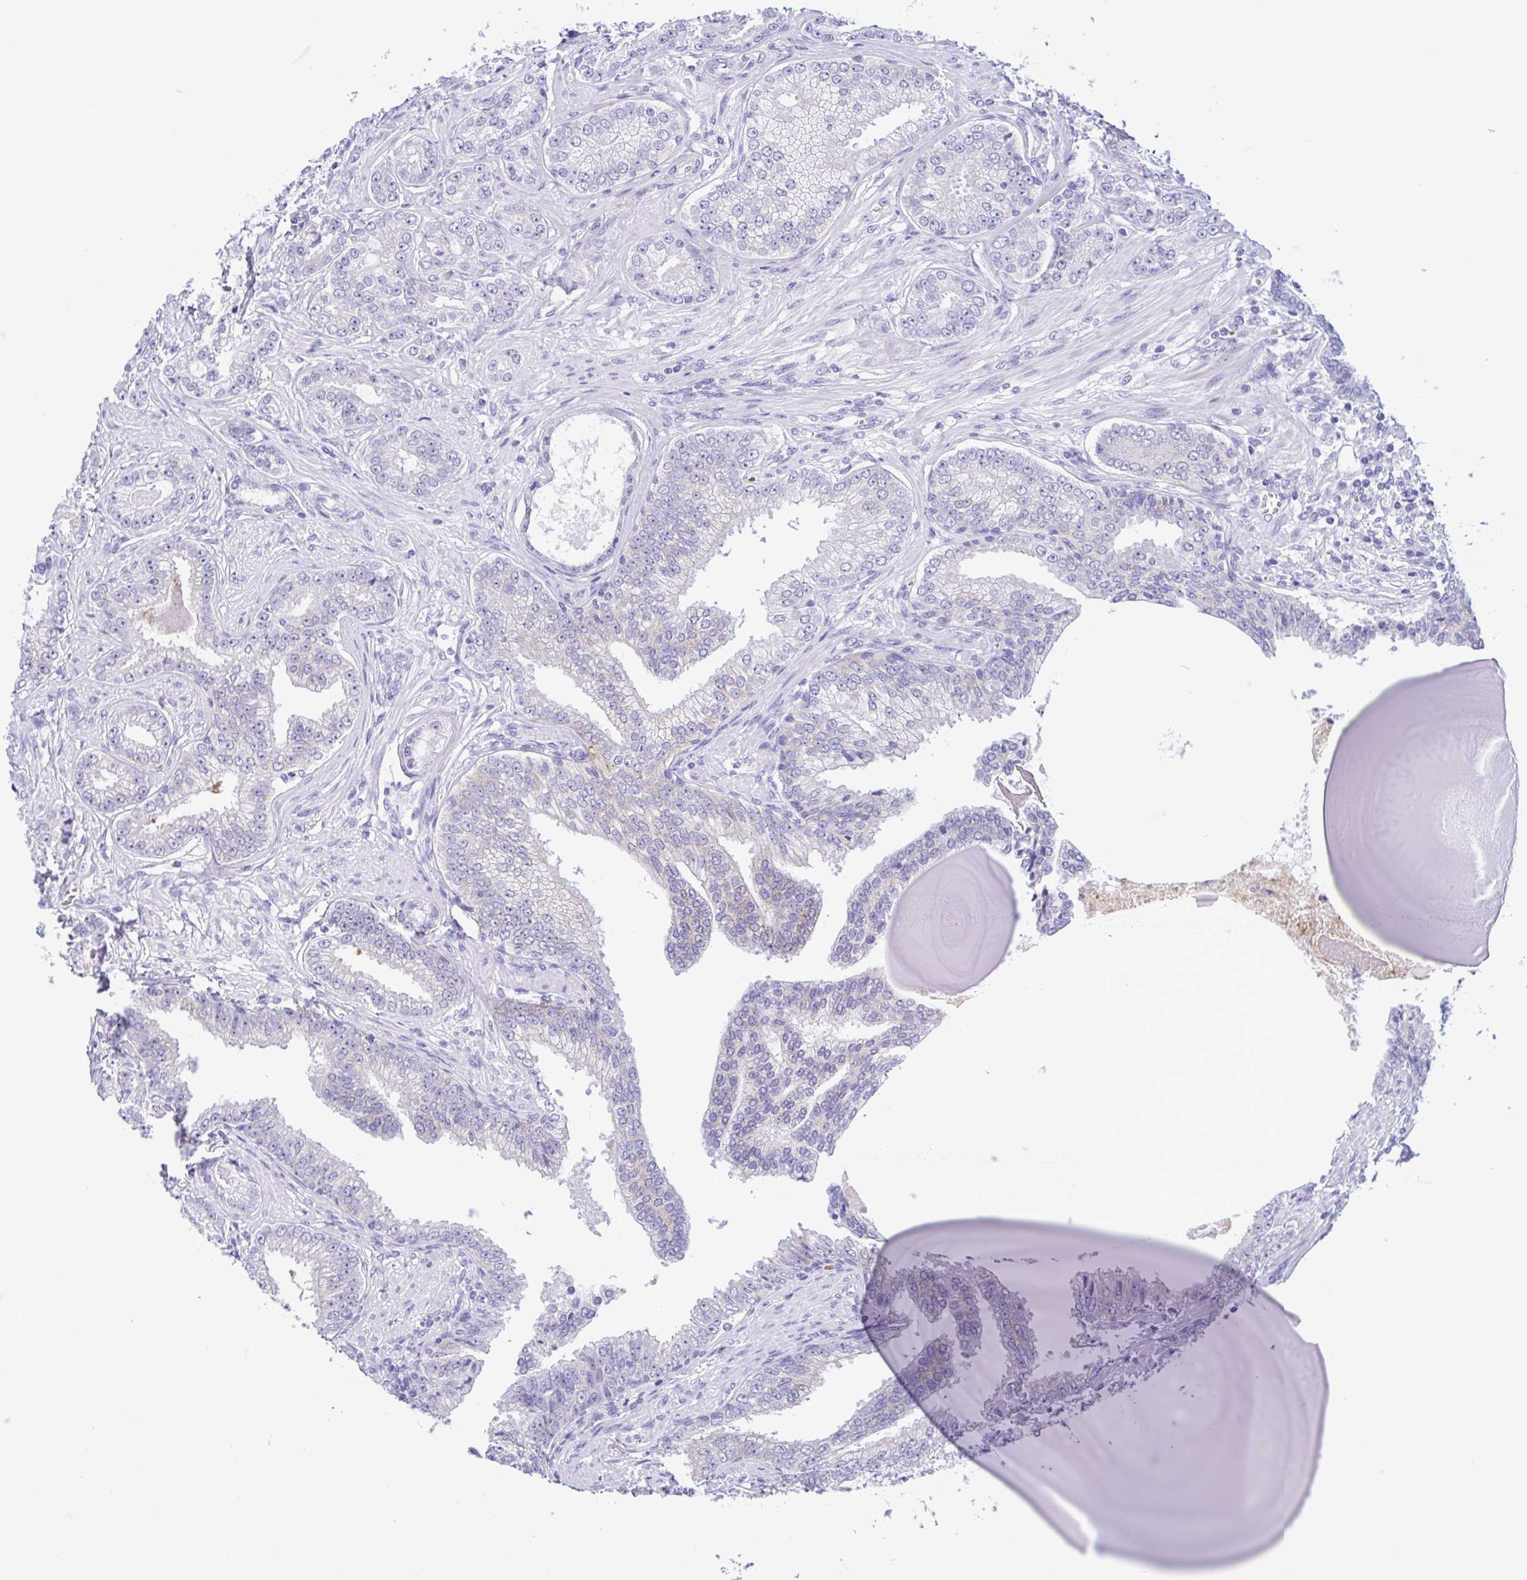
{"staining": {"intensity": "negative", "quantity": "none", "location": "none"}, "tissue": "prostate cancer", "cell_type": "Tumor cells", "image_type": "cancer", "snomed": [{"axis": "morphology", "description": "Adenocarcinoma, Low grade"}, {"axis": "topography", "description": "Prostate"}], "caption": "This is an IHC micrograph of human prostate low-grade adenocarcinoma. There is no staining in tumor cells.", "gene": "TMEM79", "patient": {"sex": "male", "age": 61}}